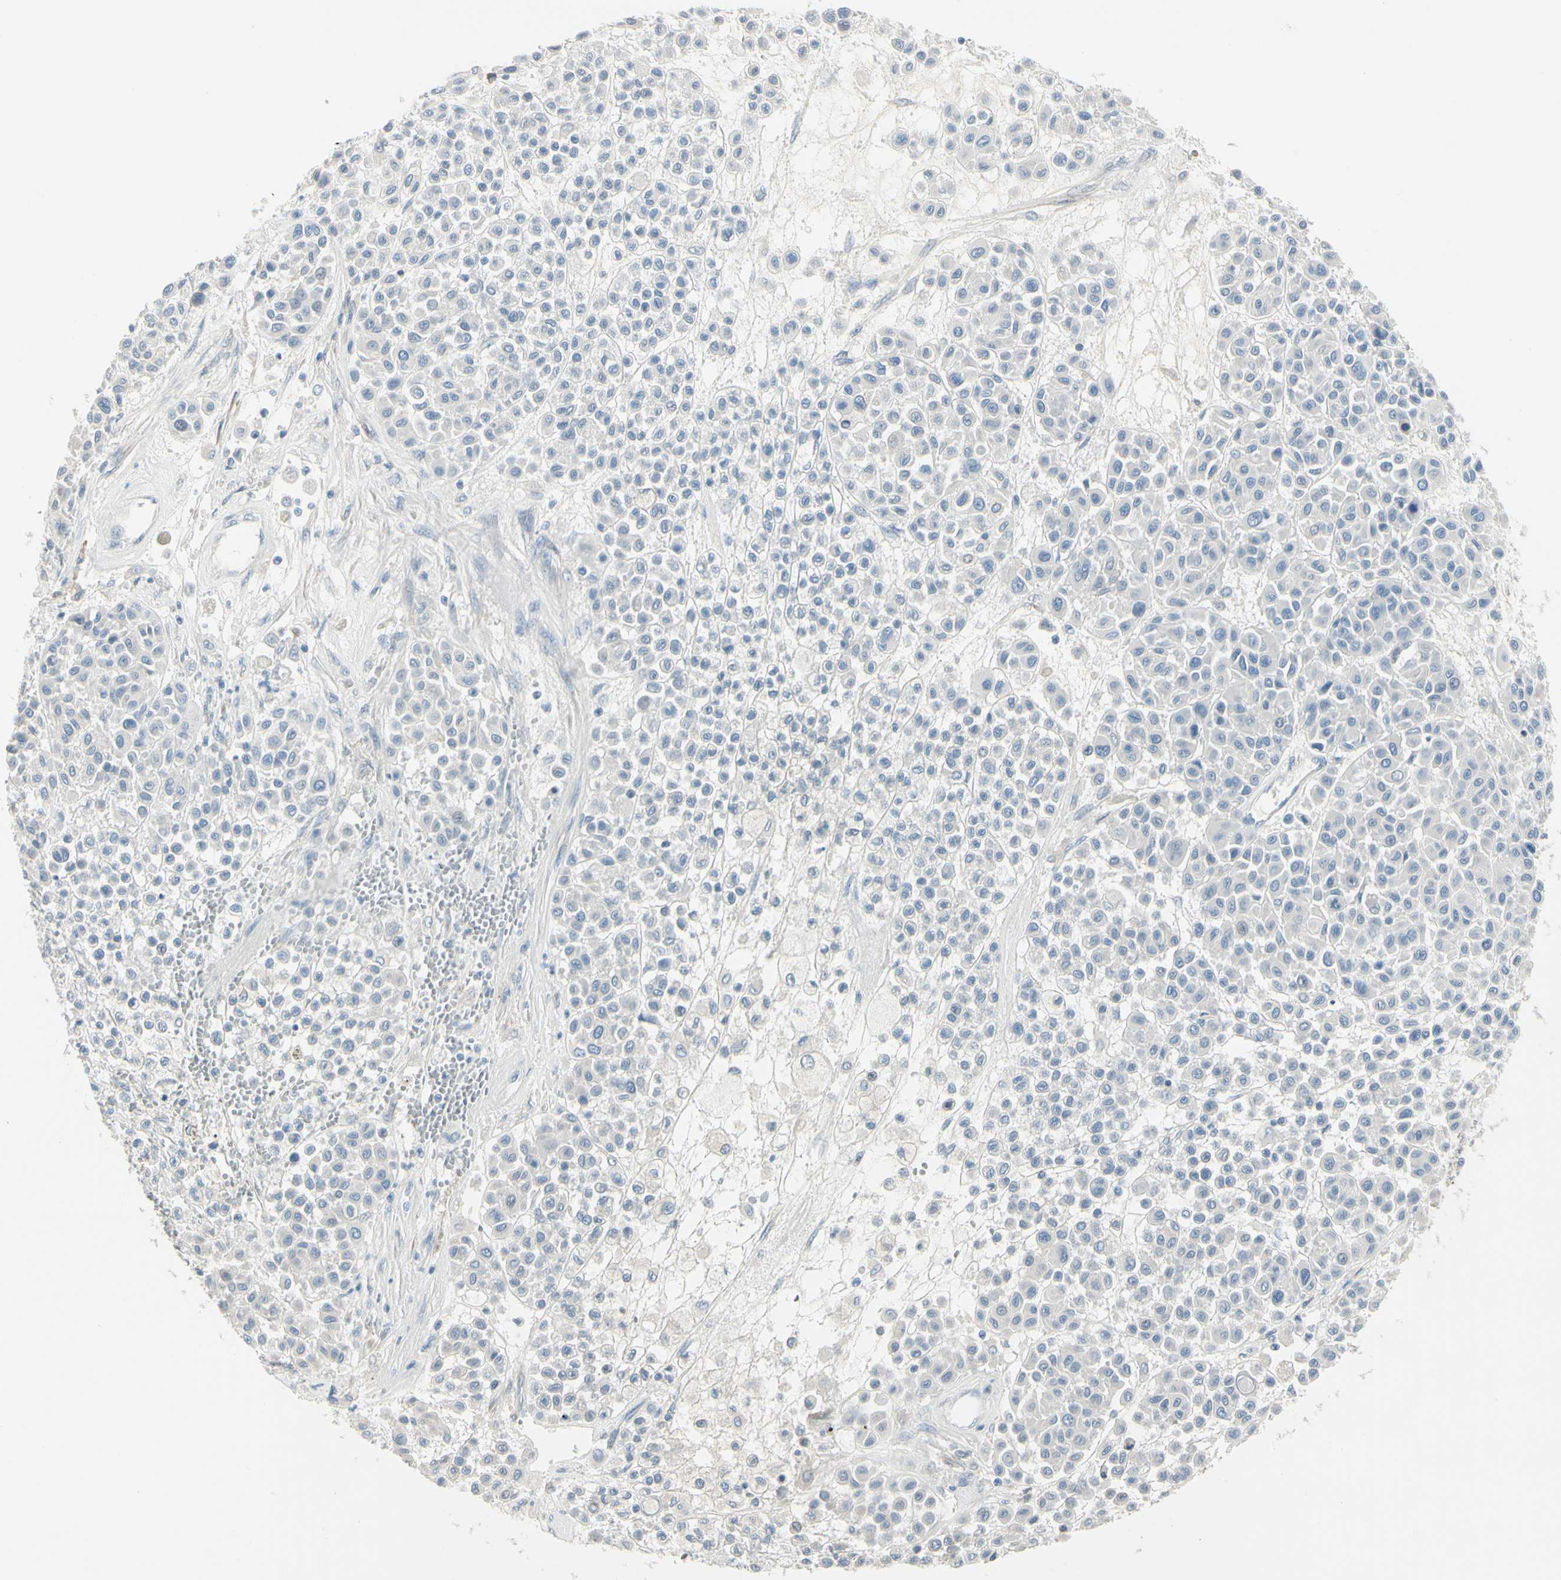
{"staining": {"intensity": "negative", "quantity": "none", "location": "none"}, "tissue": "melanoma", "cell_type": "Tumor cells", "image_type": "cancer", "snomed": [{"axis": "morphology", "description": "Malignant melanoma, Metastatic site"}, {"axis": "topography", "description": "Soft tissue"}], "caption": "Tumor cells are negative for brown protein staining in malignant melanoma (metastatic site).", "gene": "SPINK4", "patient": {"sex": "male", "age": 41}}